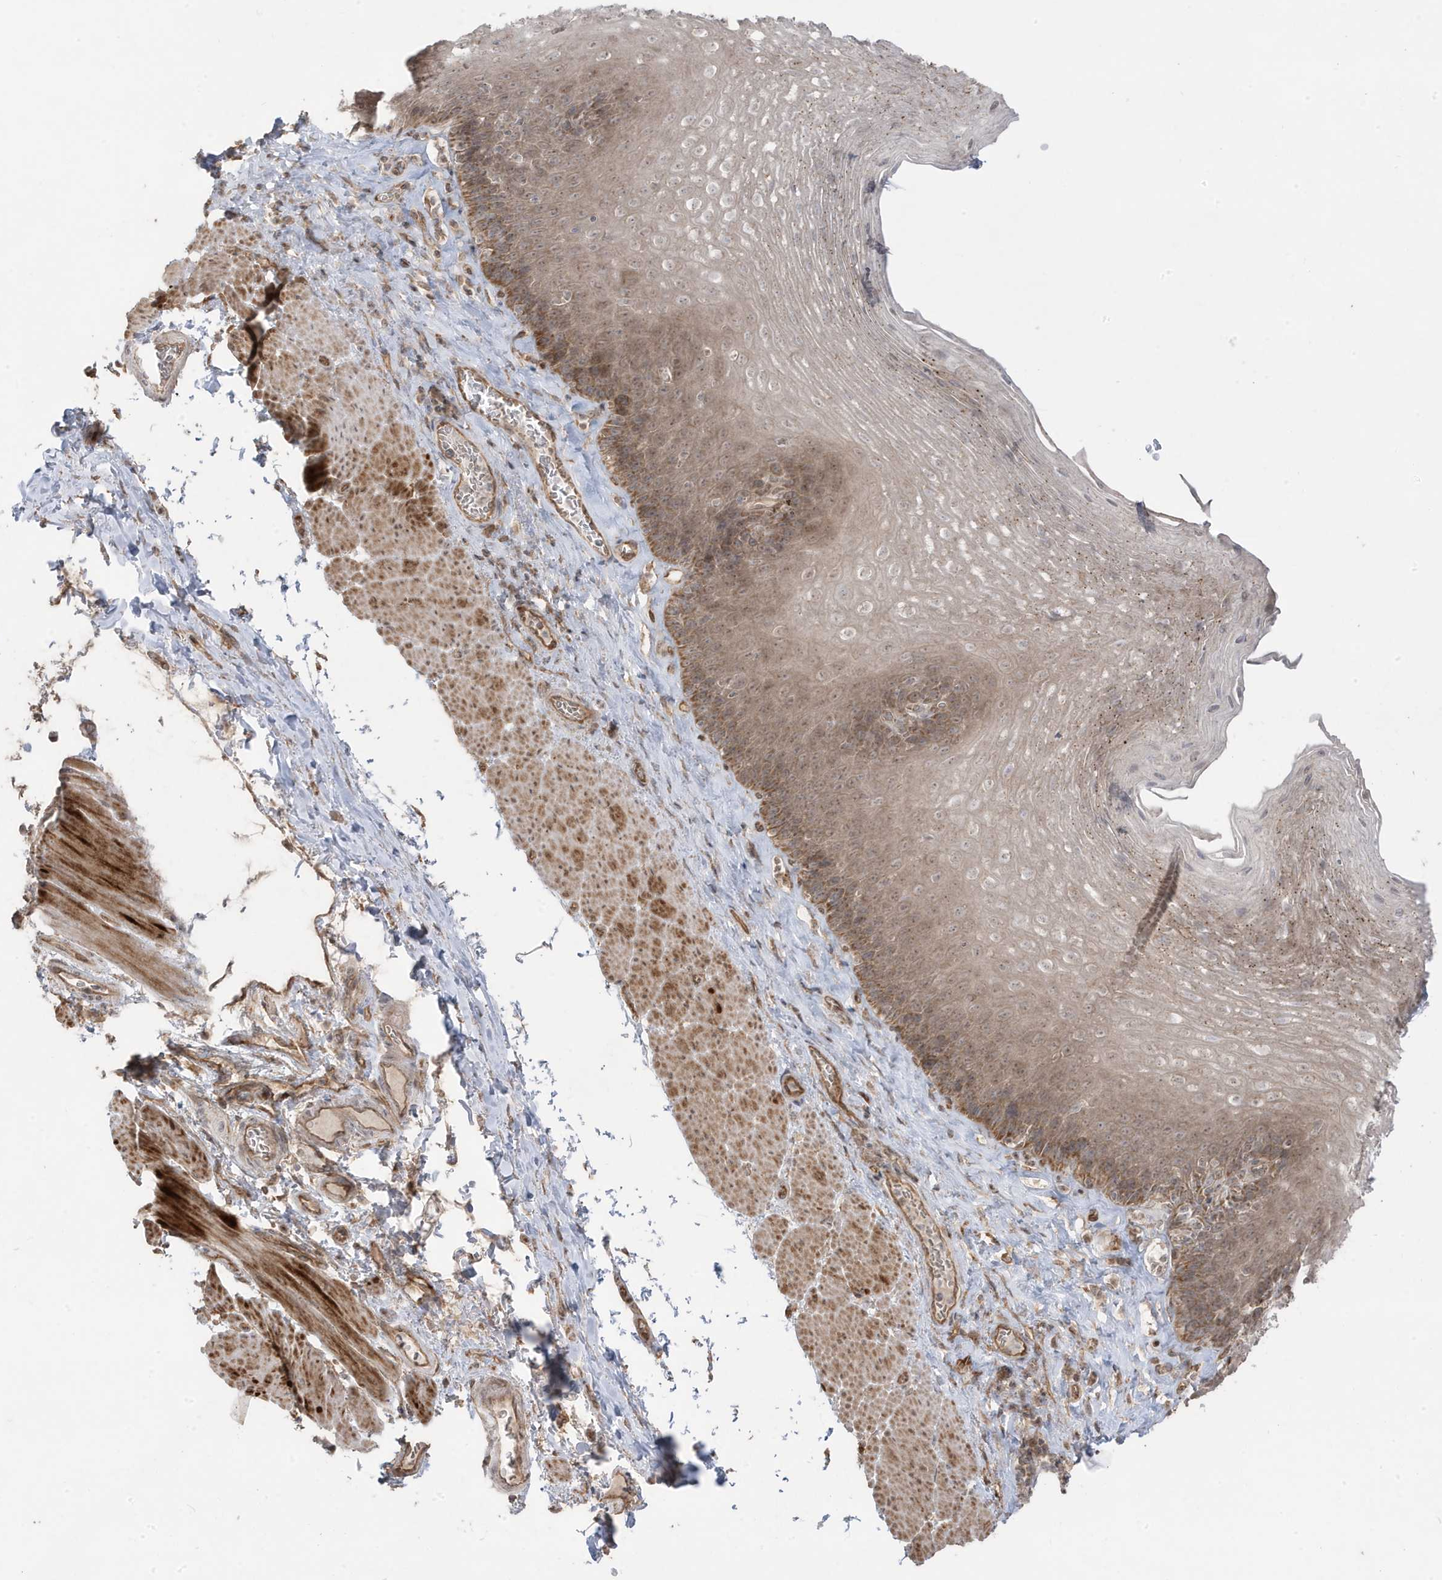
{"staining": {"intensity": "moderate", "quantity": ">75%", "location": "cytoplasmic/membranous"}, "tissue": "esophagus", "cell_type": "Squamous epithelial cells", "image_type": "normal", "snomed": [{"axis": "morphology", "description": "Normal tissue, NOS"}, {"axis": "topography", "description": "Esophagus"}], "caption": "Protein expression by IHC displays moderate cytoplasmic/membranous positivity in approximately >75% of squamous epithelial cells in unremarkable esophagus.", "gene": "DNAJC12", "patient": {"sex": "female", "age": 66}}